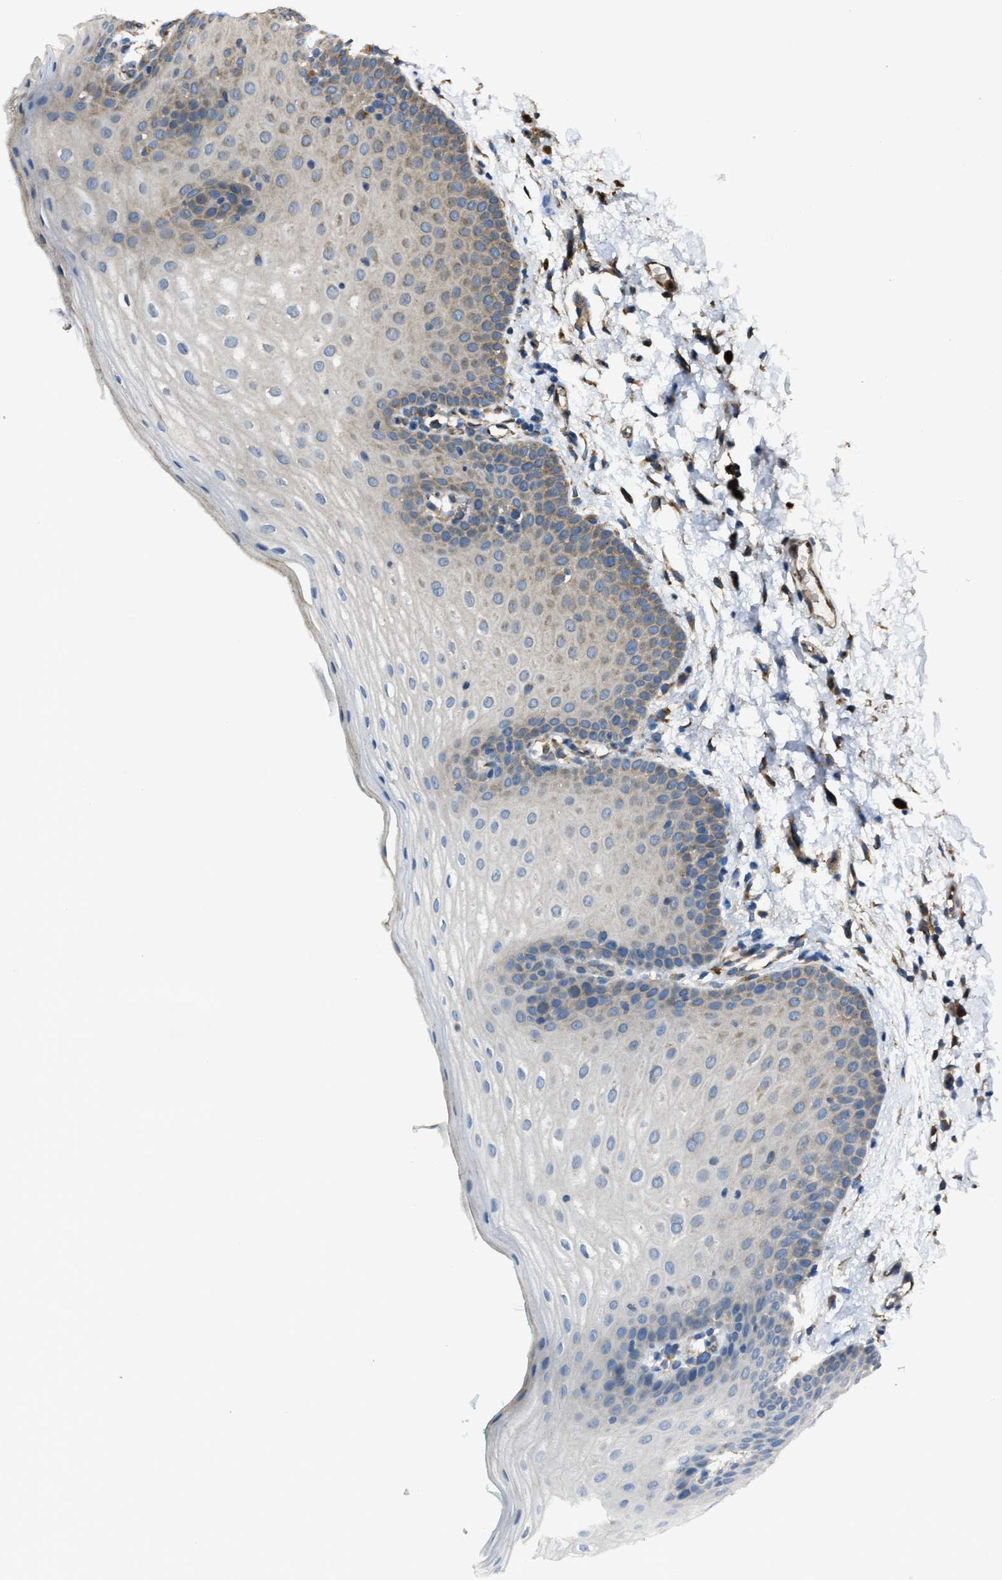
{"staining": {"intensity": "moderate", "quantity": "<25%", "location": "cytoplasmic/membranous"}, "tissue": "oral mucosa", "cell_type": "Squamous epithelial cells", "image_type": "normal", "snomed": [{"axis": "morphology", "description": "Normal tissue, NOS"}, {"axis": "topography", "description": "Skin"}, {"axis": "topography", "description": "Oral tissue"}], "caption": "IHC (DAB (3,3'-diaminobenzidine)) staining of unremarkable oral mucosa demonstrates moderate cytoplasmic/membranous protein staining in about <25% of squamous epithelial cells. (Stains: DAB in brown, nuclei in blue, Microscopy: brightfield microscopy at high magnification).", "gene": "TRPC1", "patient": {"sex": "male", "age": 84}}